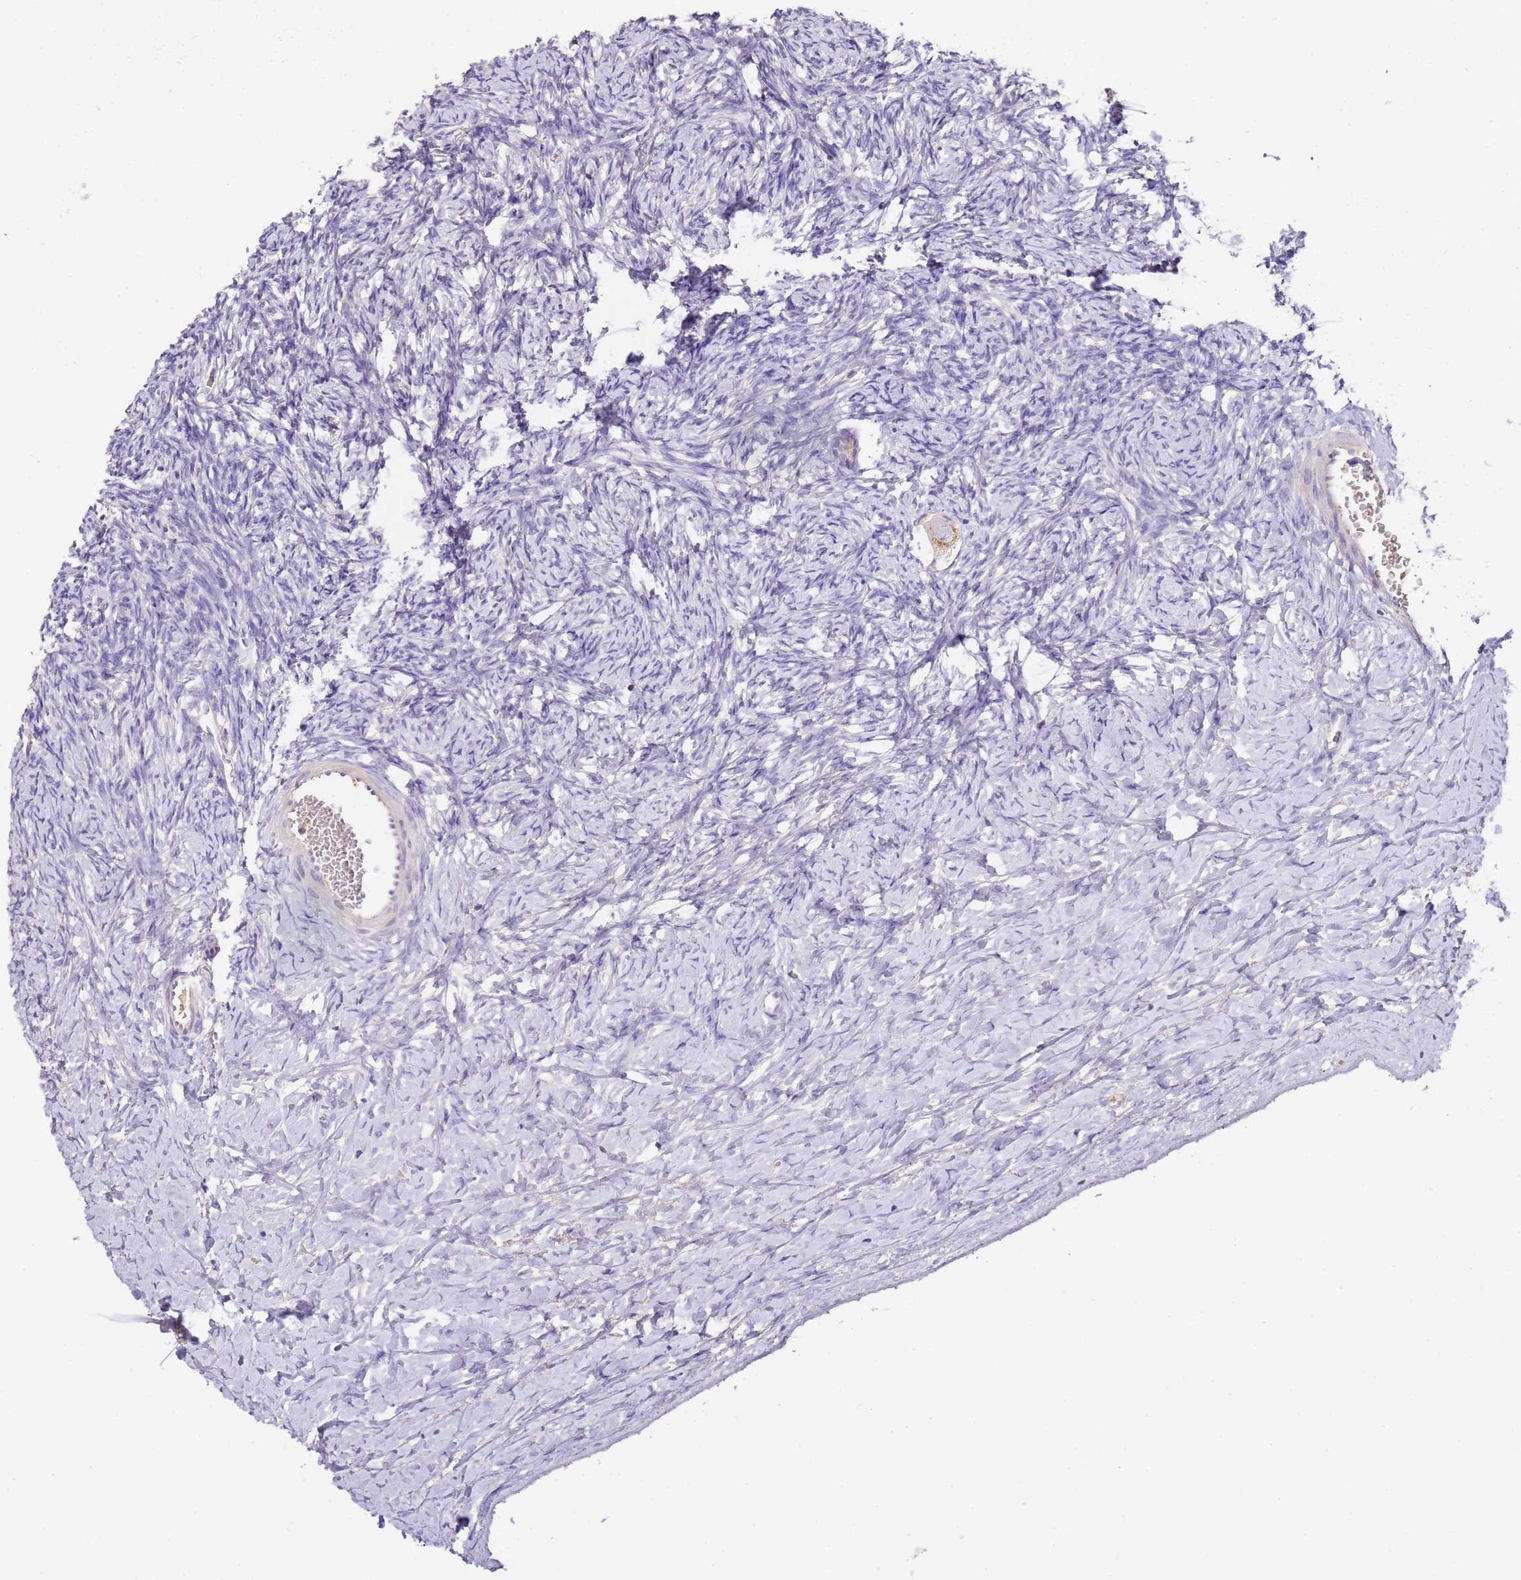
{"staining": {"intensity": "weak", "quantity": ">75%", "location": "cytoplasmic/membranous"}, "tissue": "ovary", "cell_type": "Follicle cells", "image_type": "normal", "snomed": [{"axis": "morphology", "description": "Normal tissue, NOS"}, {"axis": "morphology", "description": "Developmental malformation"}, {"axis": "topography", "description": "Ovary"}], "caption": "Benign ovary was stained to show a protein in brown. There is low levels of weak cytoplasmic/membranous expression in about >75% of follicle cells. The protein of interest is stained brown, and the nuclei are stained in blue (DAB (3,3'-diaminobenzidine) IHC with brightfield microscopy, high magnification).", "gene": "OR2B11", "patient": {"sex": "female", "age": 39}}